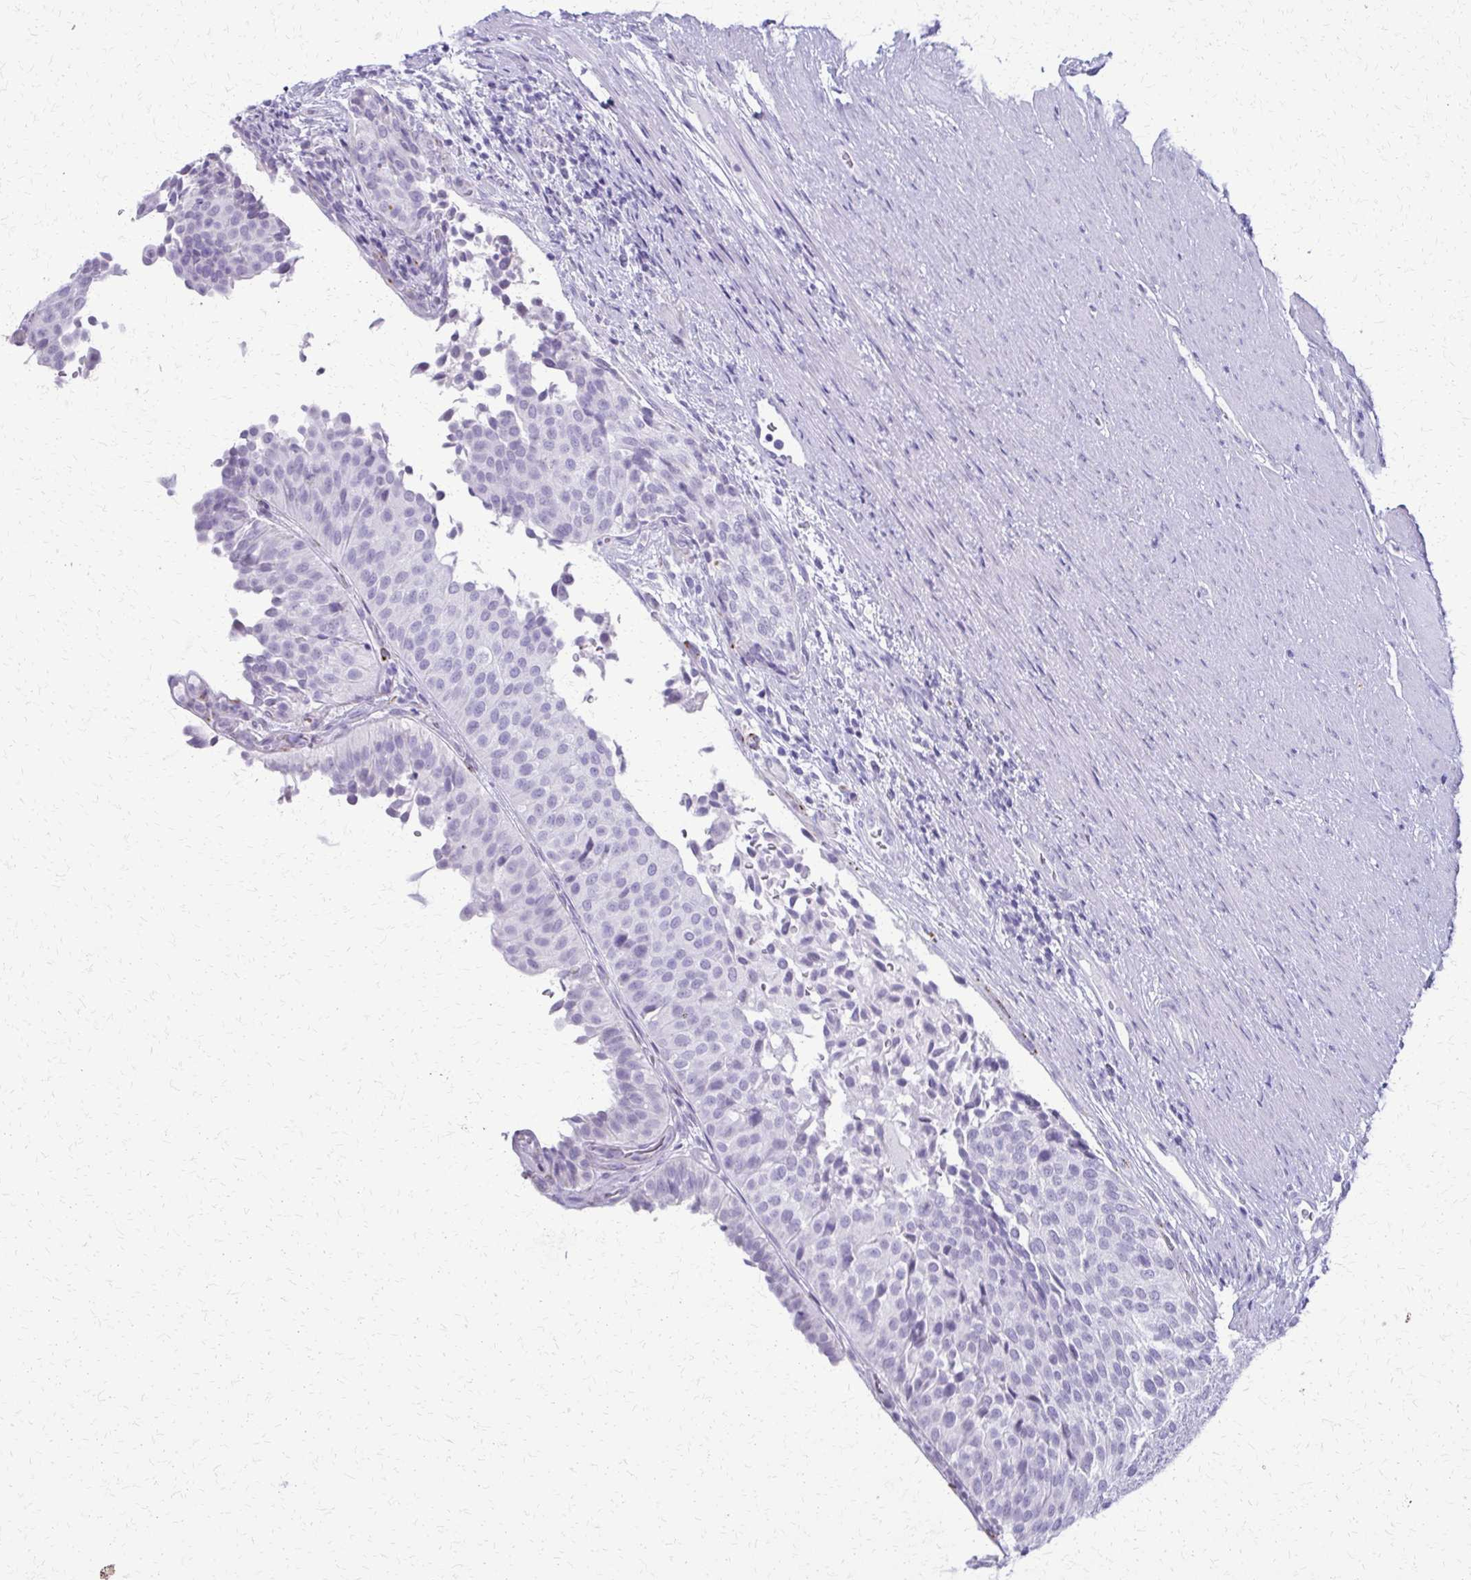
{"staining": {"intensity": "negative", "quantity": "none", "location": "none"}, "tissue": "urinary bladder", "cell_type": "Urothelial cells", "image_type": "normal", "snomed": [{"axis": "morphology", "description": "Normal tissue, NOS"}, {"axis": "topography", "description": "Urinary bladder"}, {"axis": "topography", "description": "Prostate"}], "caption": "Human urinary bladder stained for a protein using IHC shows no staining in urothelial cells.", "gene": "FAM162B", "patient": {"sex": "male", "age": 77}}